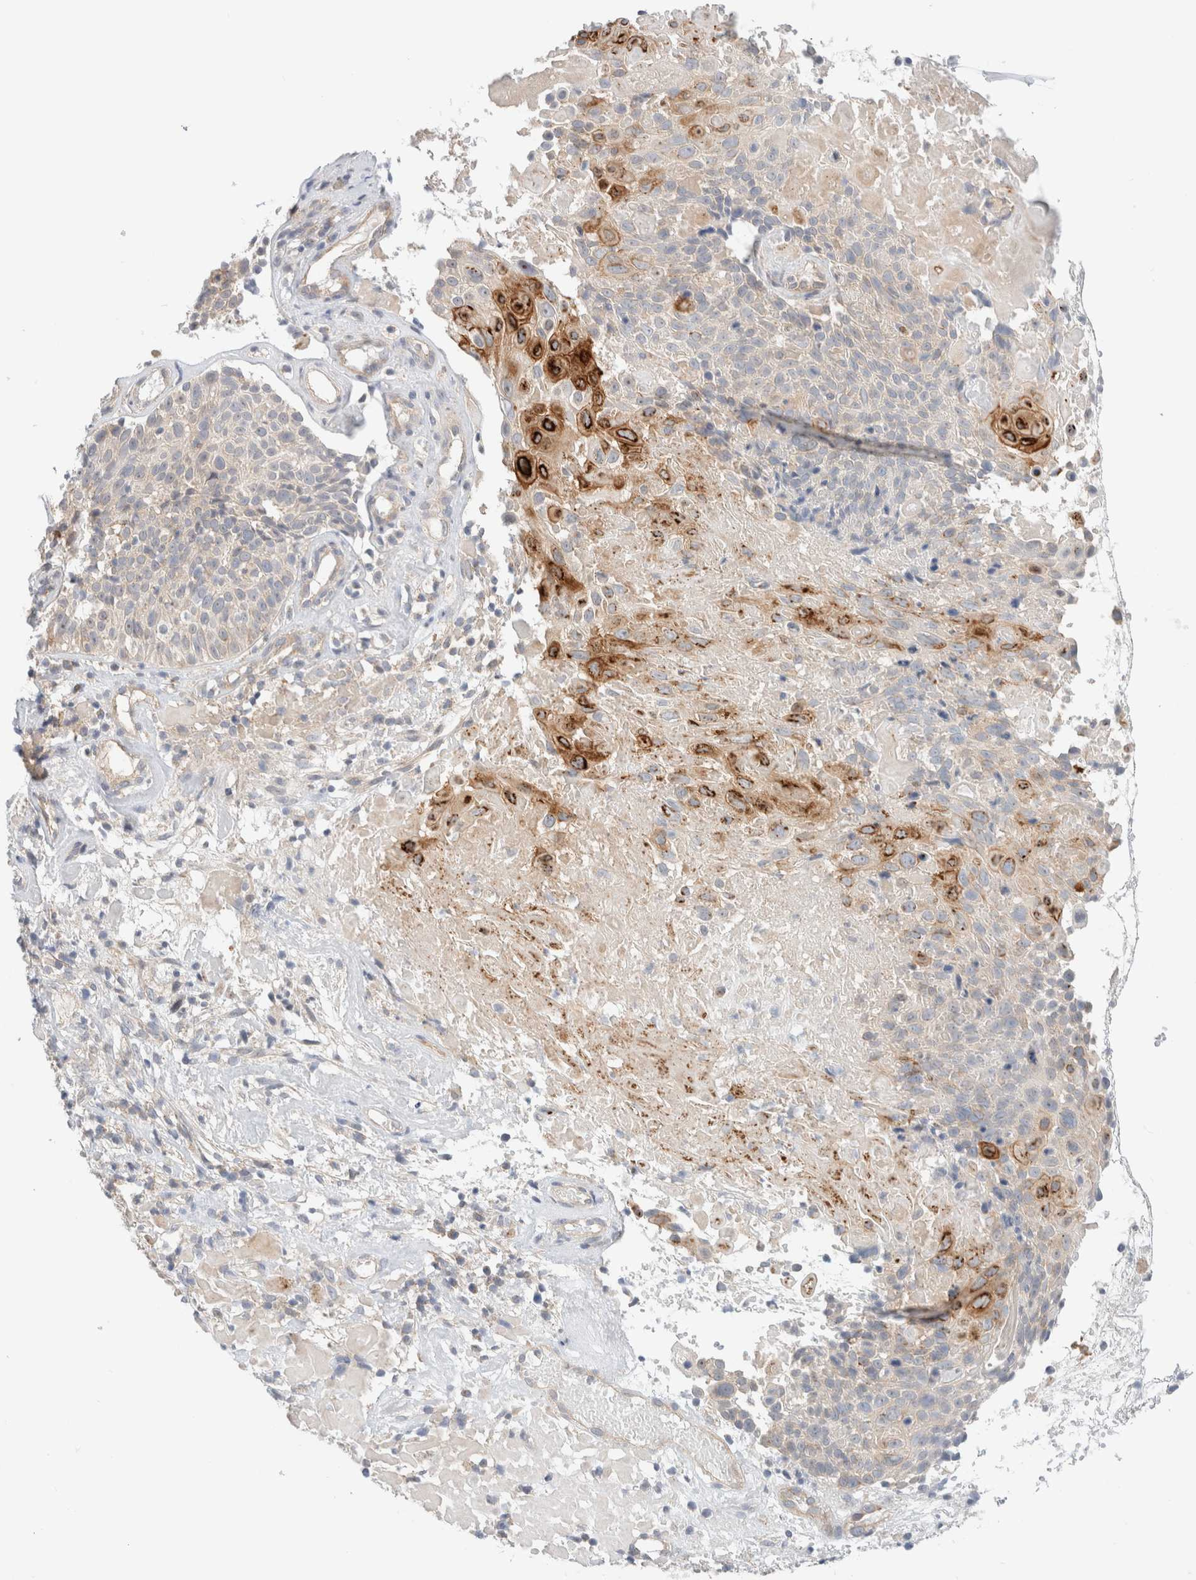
{"staining": {"intensity": "strong", "quantity": "<25%", "location": "cytoplasmic/membranous"}, "tissue": "cervical cancer", "cell_type": "Tumor cells", "image_type": "cancer", "snomed": [{"axis": "morphology", "description": "Squamous cell carcinoma, NOS"}, {"axis": "topography", "description": "Cervix"}], "caption": "Tumor cells reveal medium levels of strong cytoplasmic/membranous positivity in approximately <25% of cells in cervical squamous cell carcinoma.", "gene": "SDR16C5", "patient": {"sex": "female", "age": 74}}